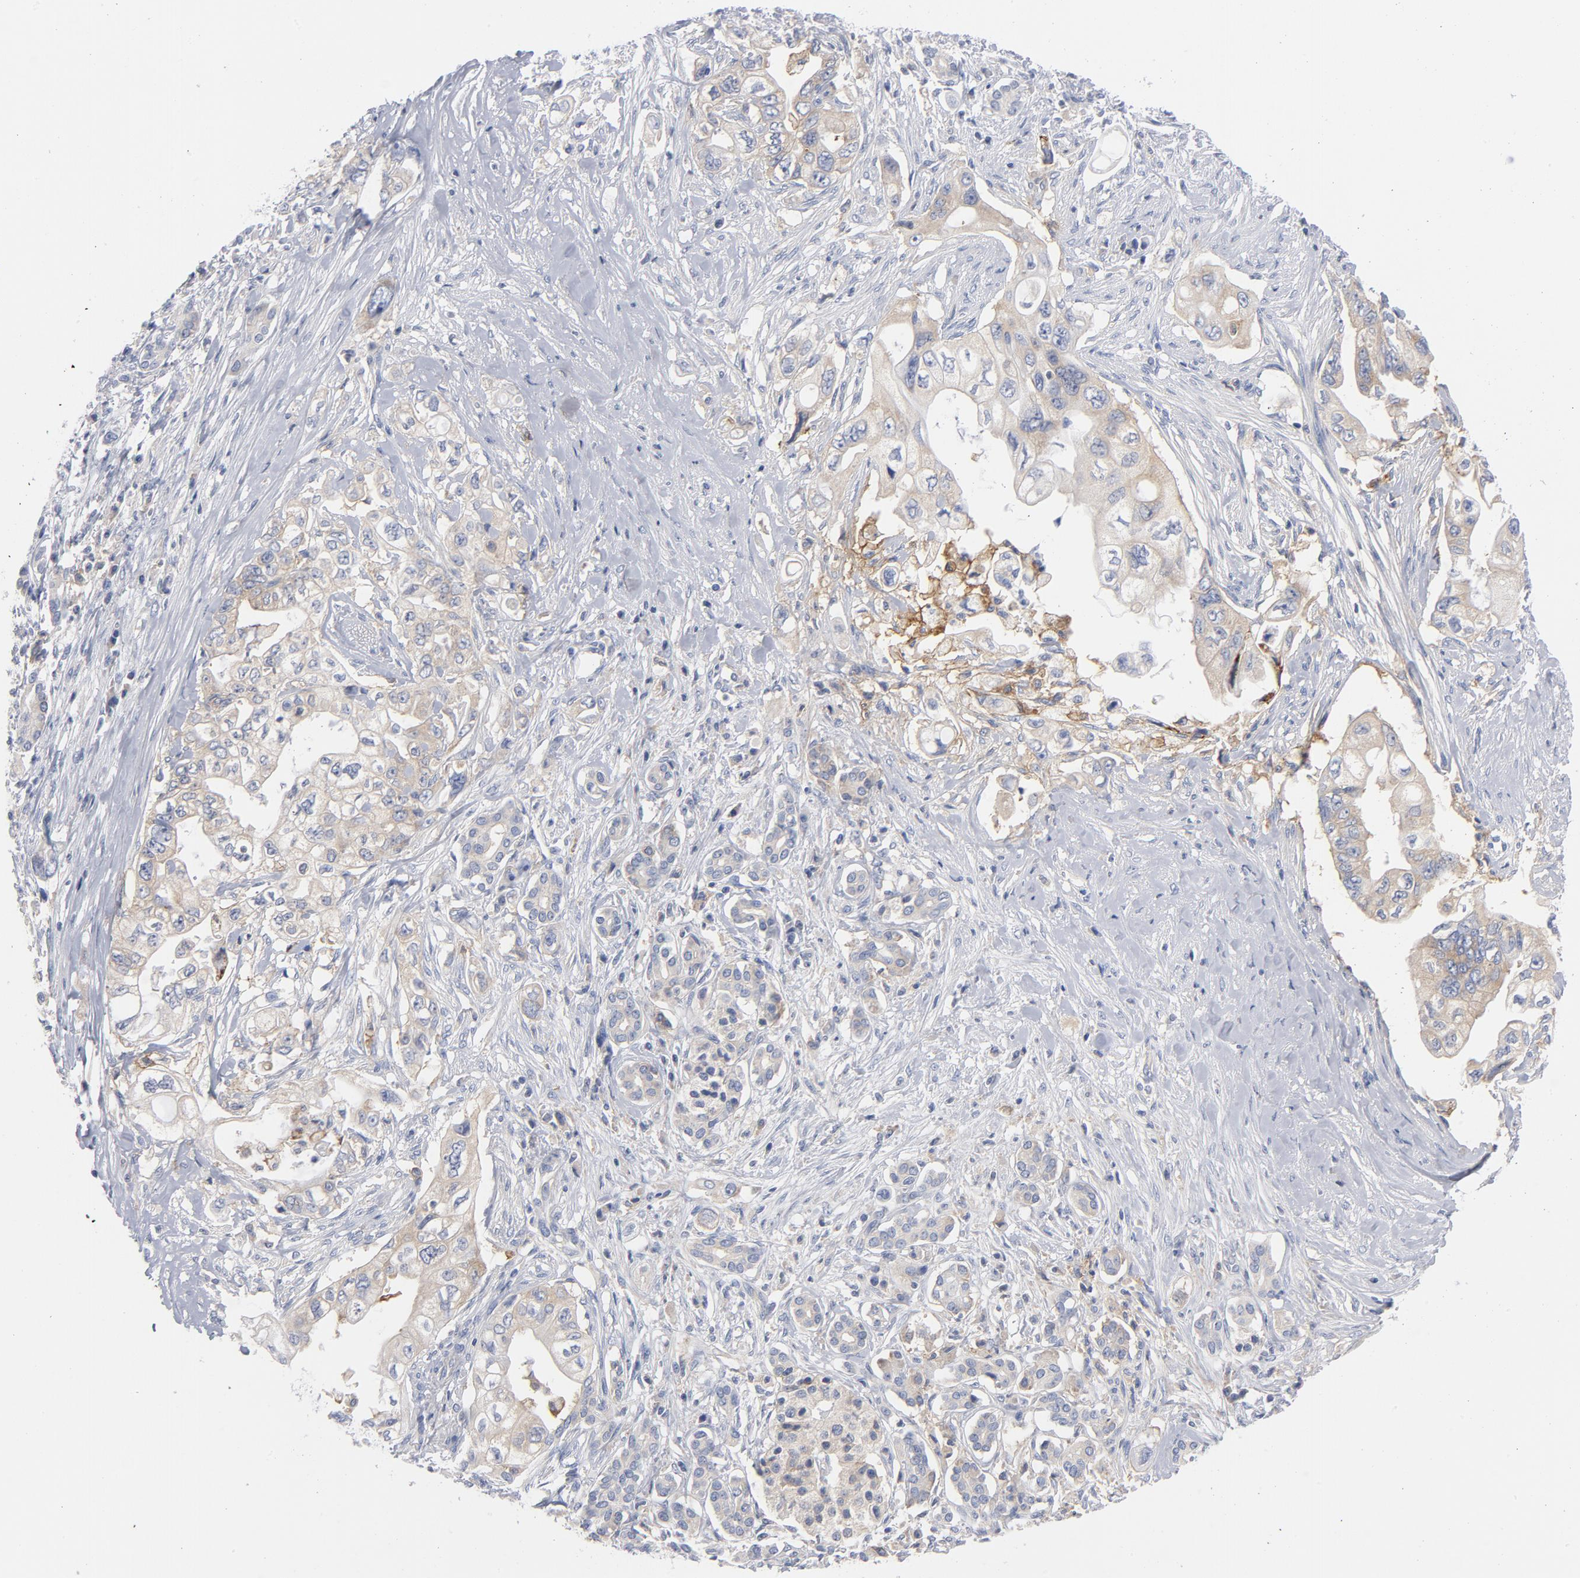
{"staining": {"intensity": "weak", "quantity": "25%-75%", "location": "cytoplasmic/membranous"}, "tissue": "pancreatic cancer", "cell_type": "Tumor cells", "image_type": "cancer", "snomed": [{"axis": "morphology", "description": "Normal tissue, NOS"}, {"axis": "topography", "description": "Pancreas"}], "caption": "Immunohistochemical staining of pancreatic cancer displays low levels of weak cytoplasmic/membranous positivity in about 25%-75% of tumor cells. (brown staining indicates protein expression, while blue staining denotes nuclei).", "gene": "CD86", "patient": {"sex": "male", "age": 42}}